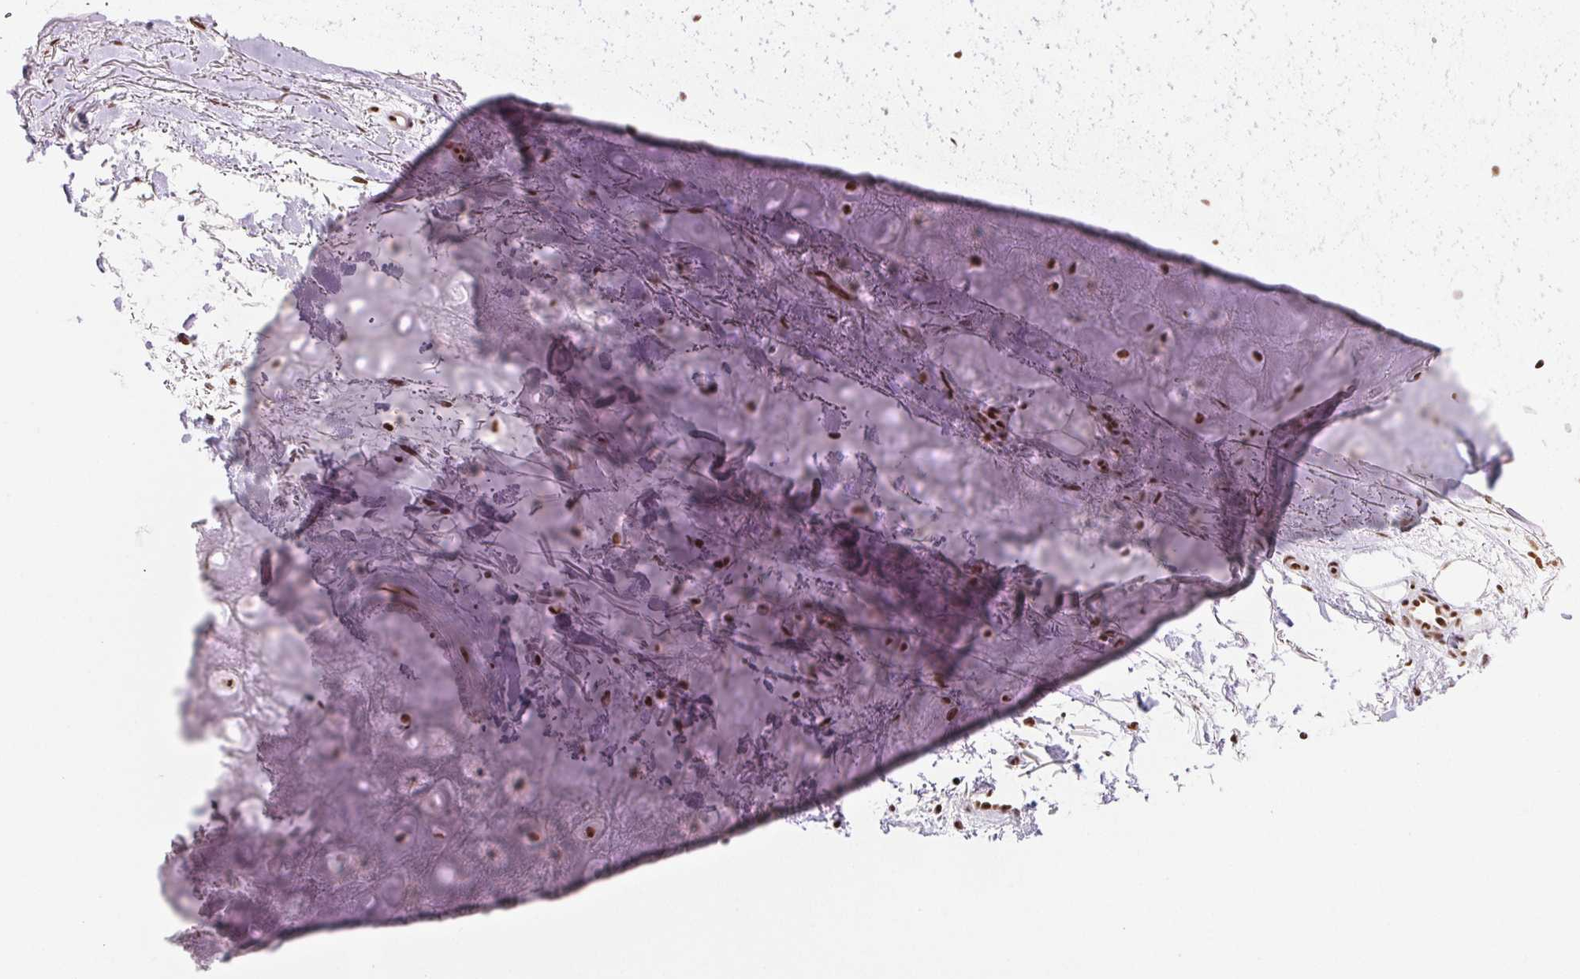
{"staining": {"intensity": "moderate", "quantity": ">75%", "location": "nuclear"}, "tissue": "adipose tissue", "cell_type": "Adipocytes", "image_type": "normal", "snomed": [{"axis": "morphology", "description": "Normal tissue, NOS"}, {"axis": "topography", "description": "Cartilage tissue"}], "caption": "This image displays IHC staining of benign human adipose tissue, with medium moderate nuclear expression in approximately >75% of adipocytes.", "gene": "IK", "patient": {"sex": "male", "age": 65}}